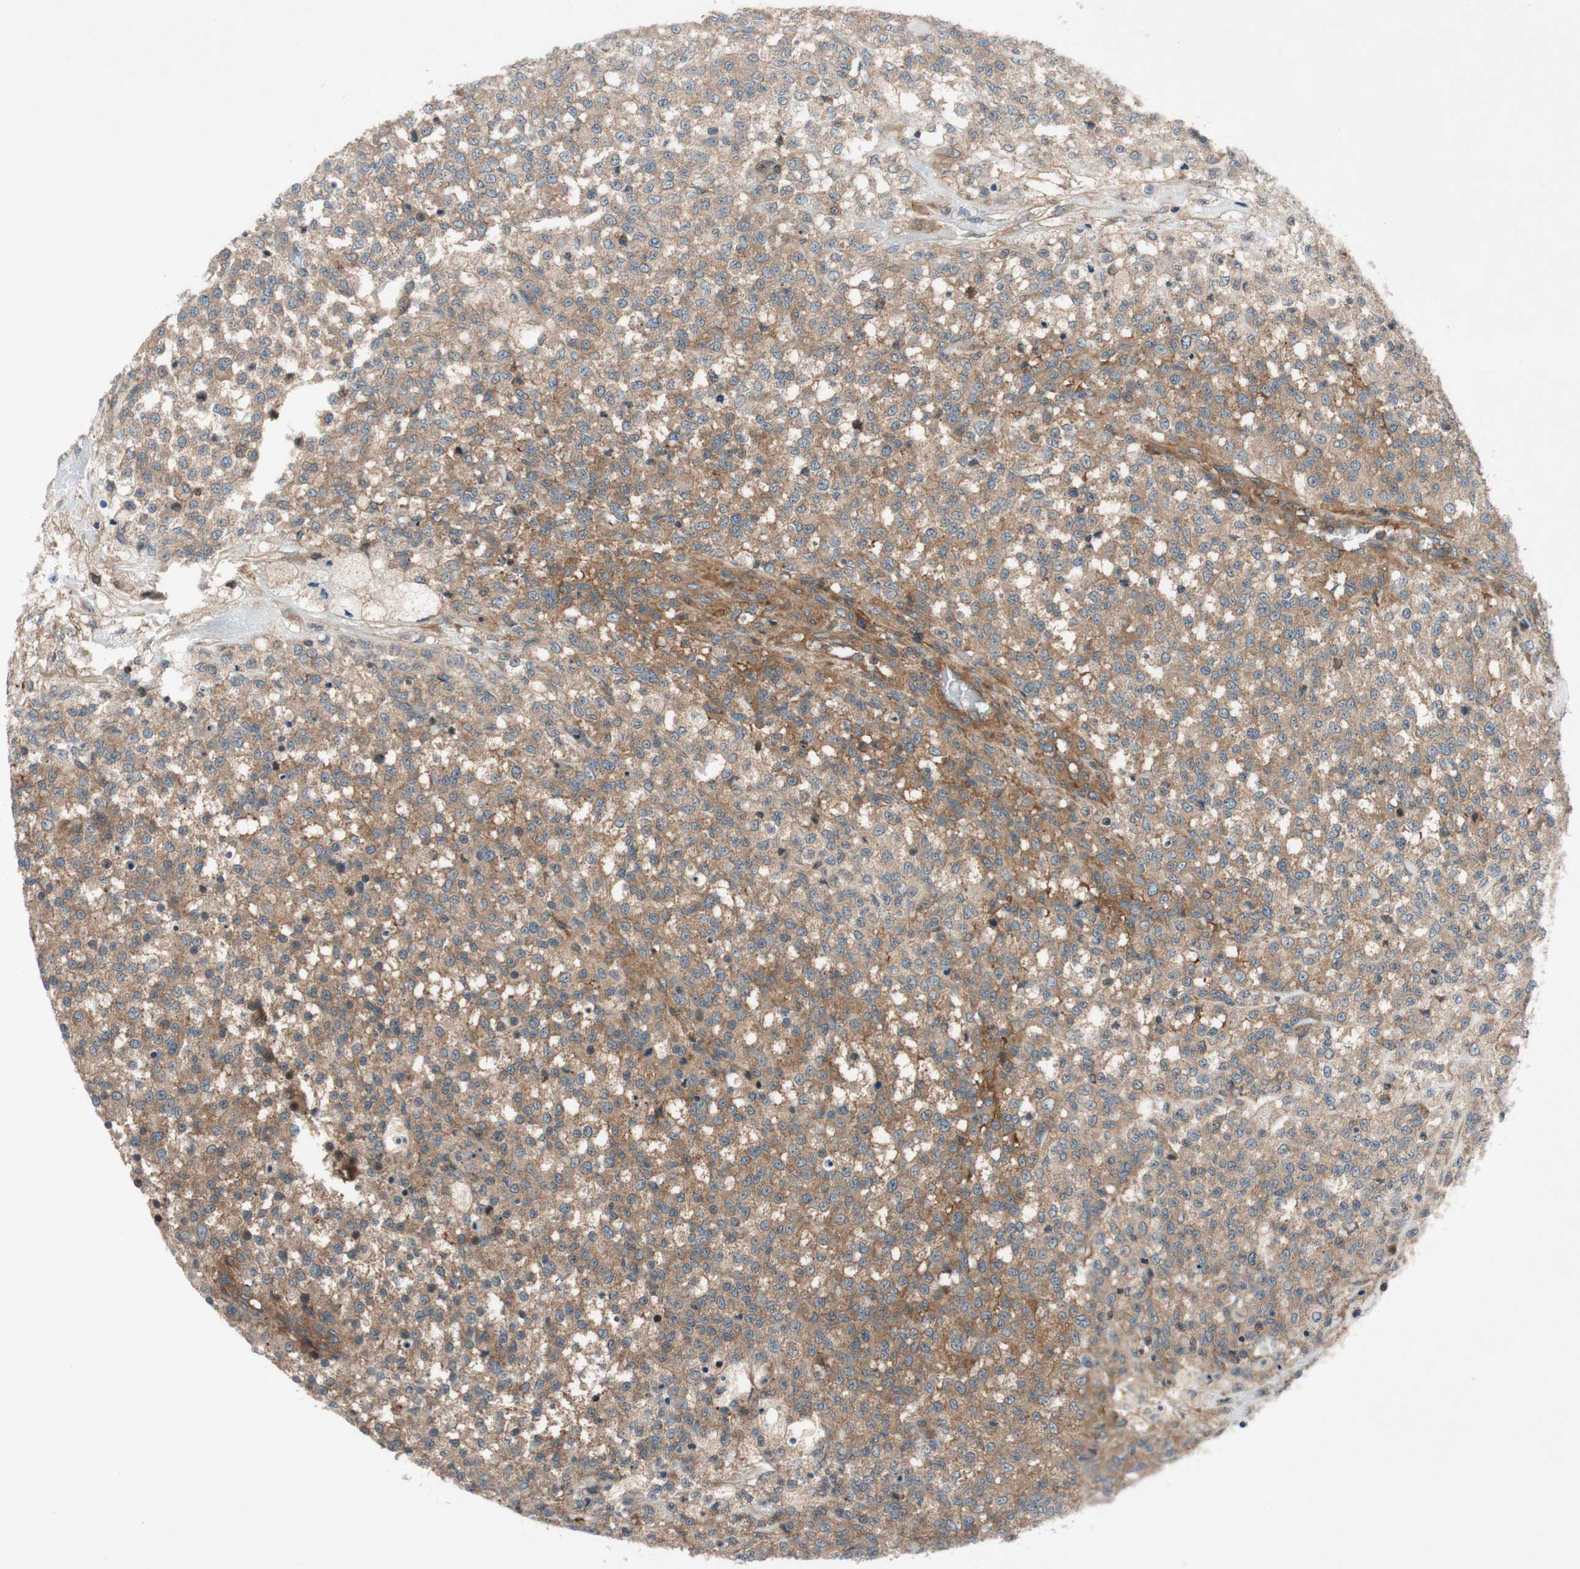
{"staining": {"intensity": "moderate", "quantity": ">75%", "location": "cytoplasmic/membranous"}, "tissue": "testis cancer", "cell_type": "Tumor cells", "image_type": "cancer", "snomed": [{"axis": "morphology", "description": "Seminoma, NOS"}, {"axis": "topography", "description": "Testis"}], "caption": "Protein staining by immunohistochemistry shows moderate cytoplasmic/membranous staining in about >75% of tumor cells in testis seminoma.", "gene": "CCN4", "patient": {"sex": "male", "age": 59}}